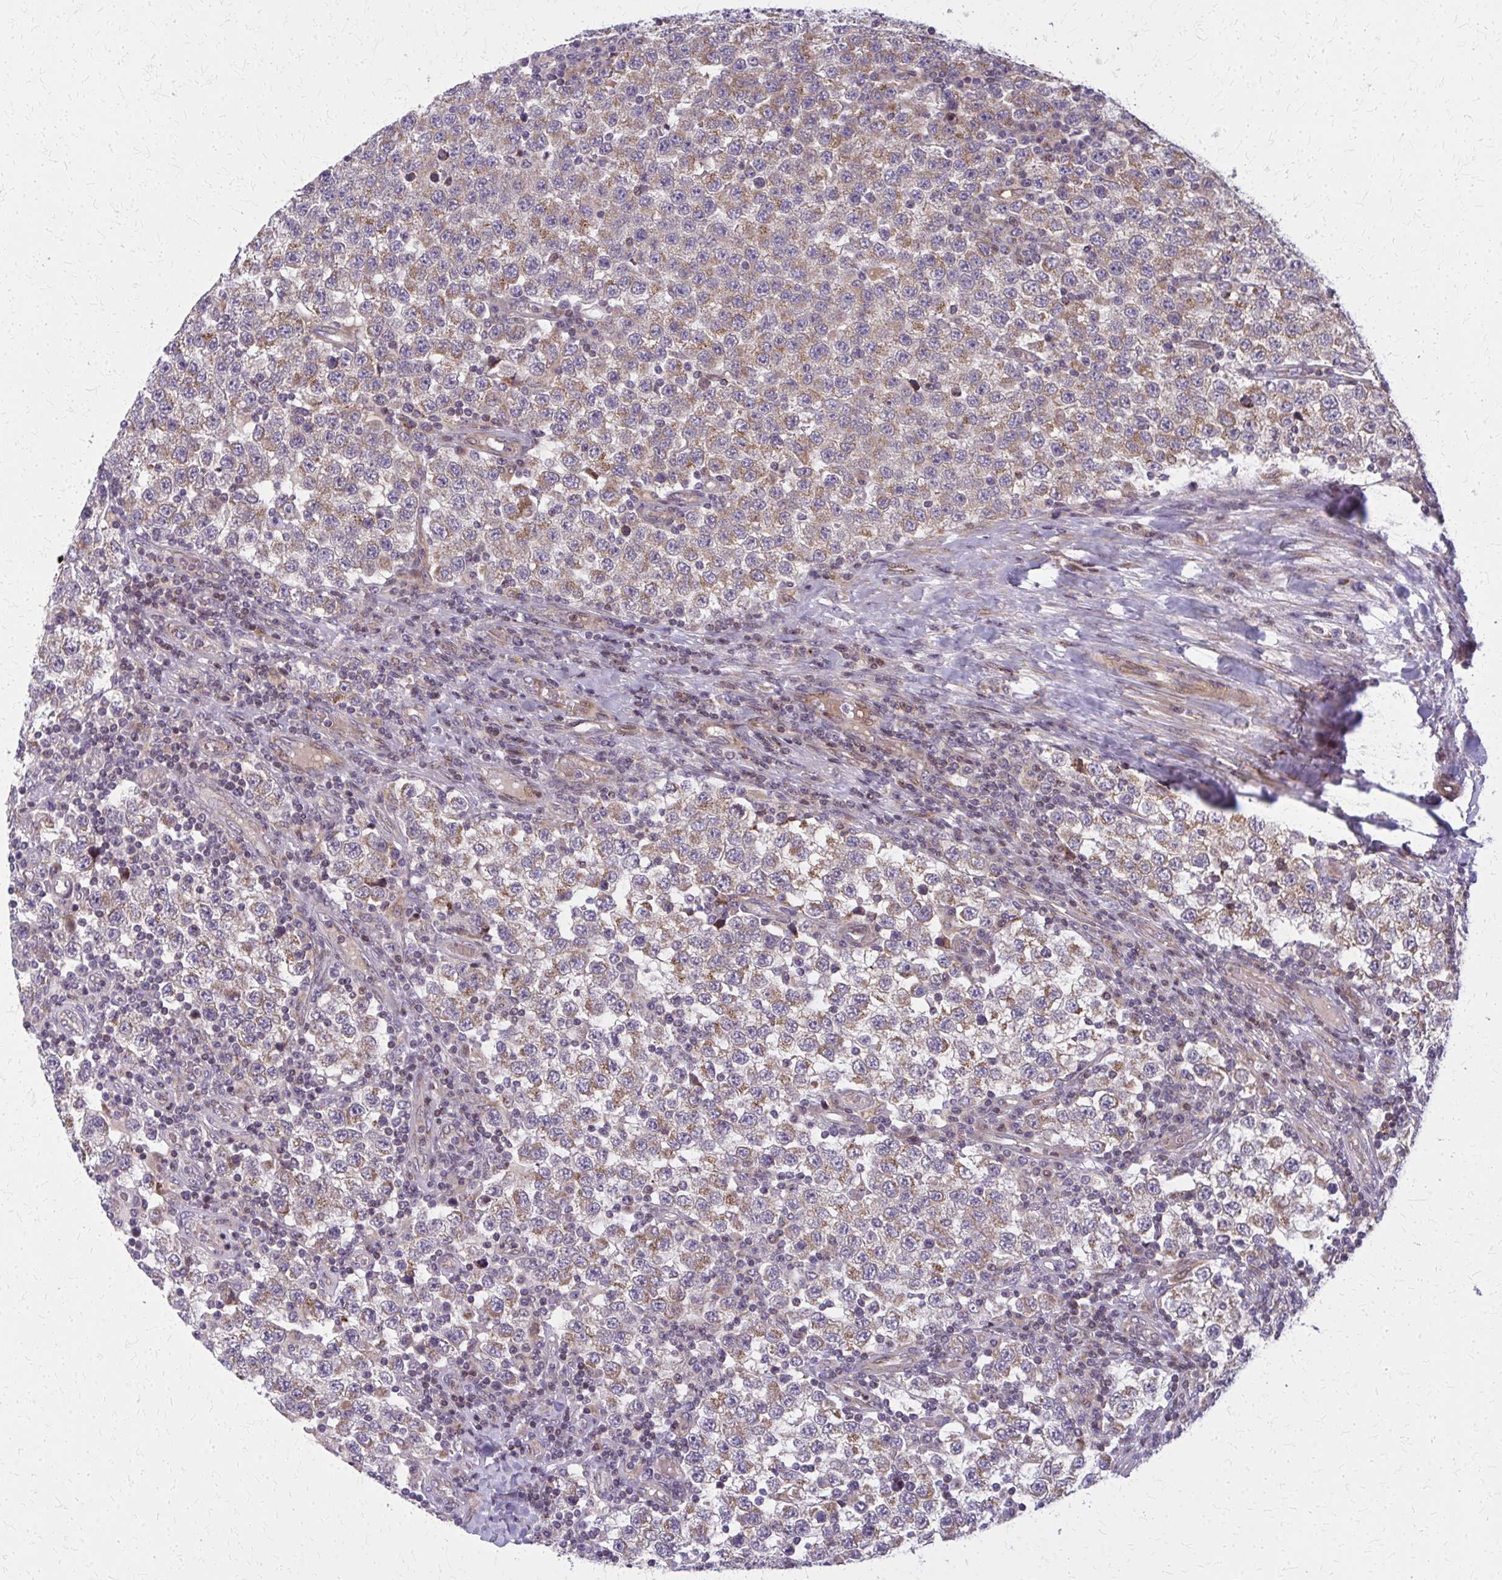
{"staining": {"intensity": "moderate", "quantity": ">75%", "location": "cytoplasmic/membranous"}, "tissue": "testis cancer", "cell_type": "Tumor cells", "image_type": "cancer", "snomed": [{"axis": "morphology", "description": "Seminoma, NOS"}, {"axis": "topography", "description": "Testis"}], "caption": "This micrograph displays seminoma (testis) stained with immunohistochemistry to label a protein in brown. The cytoplasmic/membranous of tumor cells show moderate positivity for the protein. Nuclei are counter-stained blue.", "gene": "MCCC1", "patient": {"sex": "male", "age": 34}}